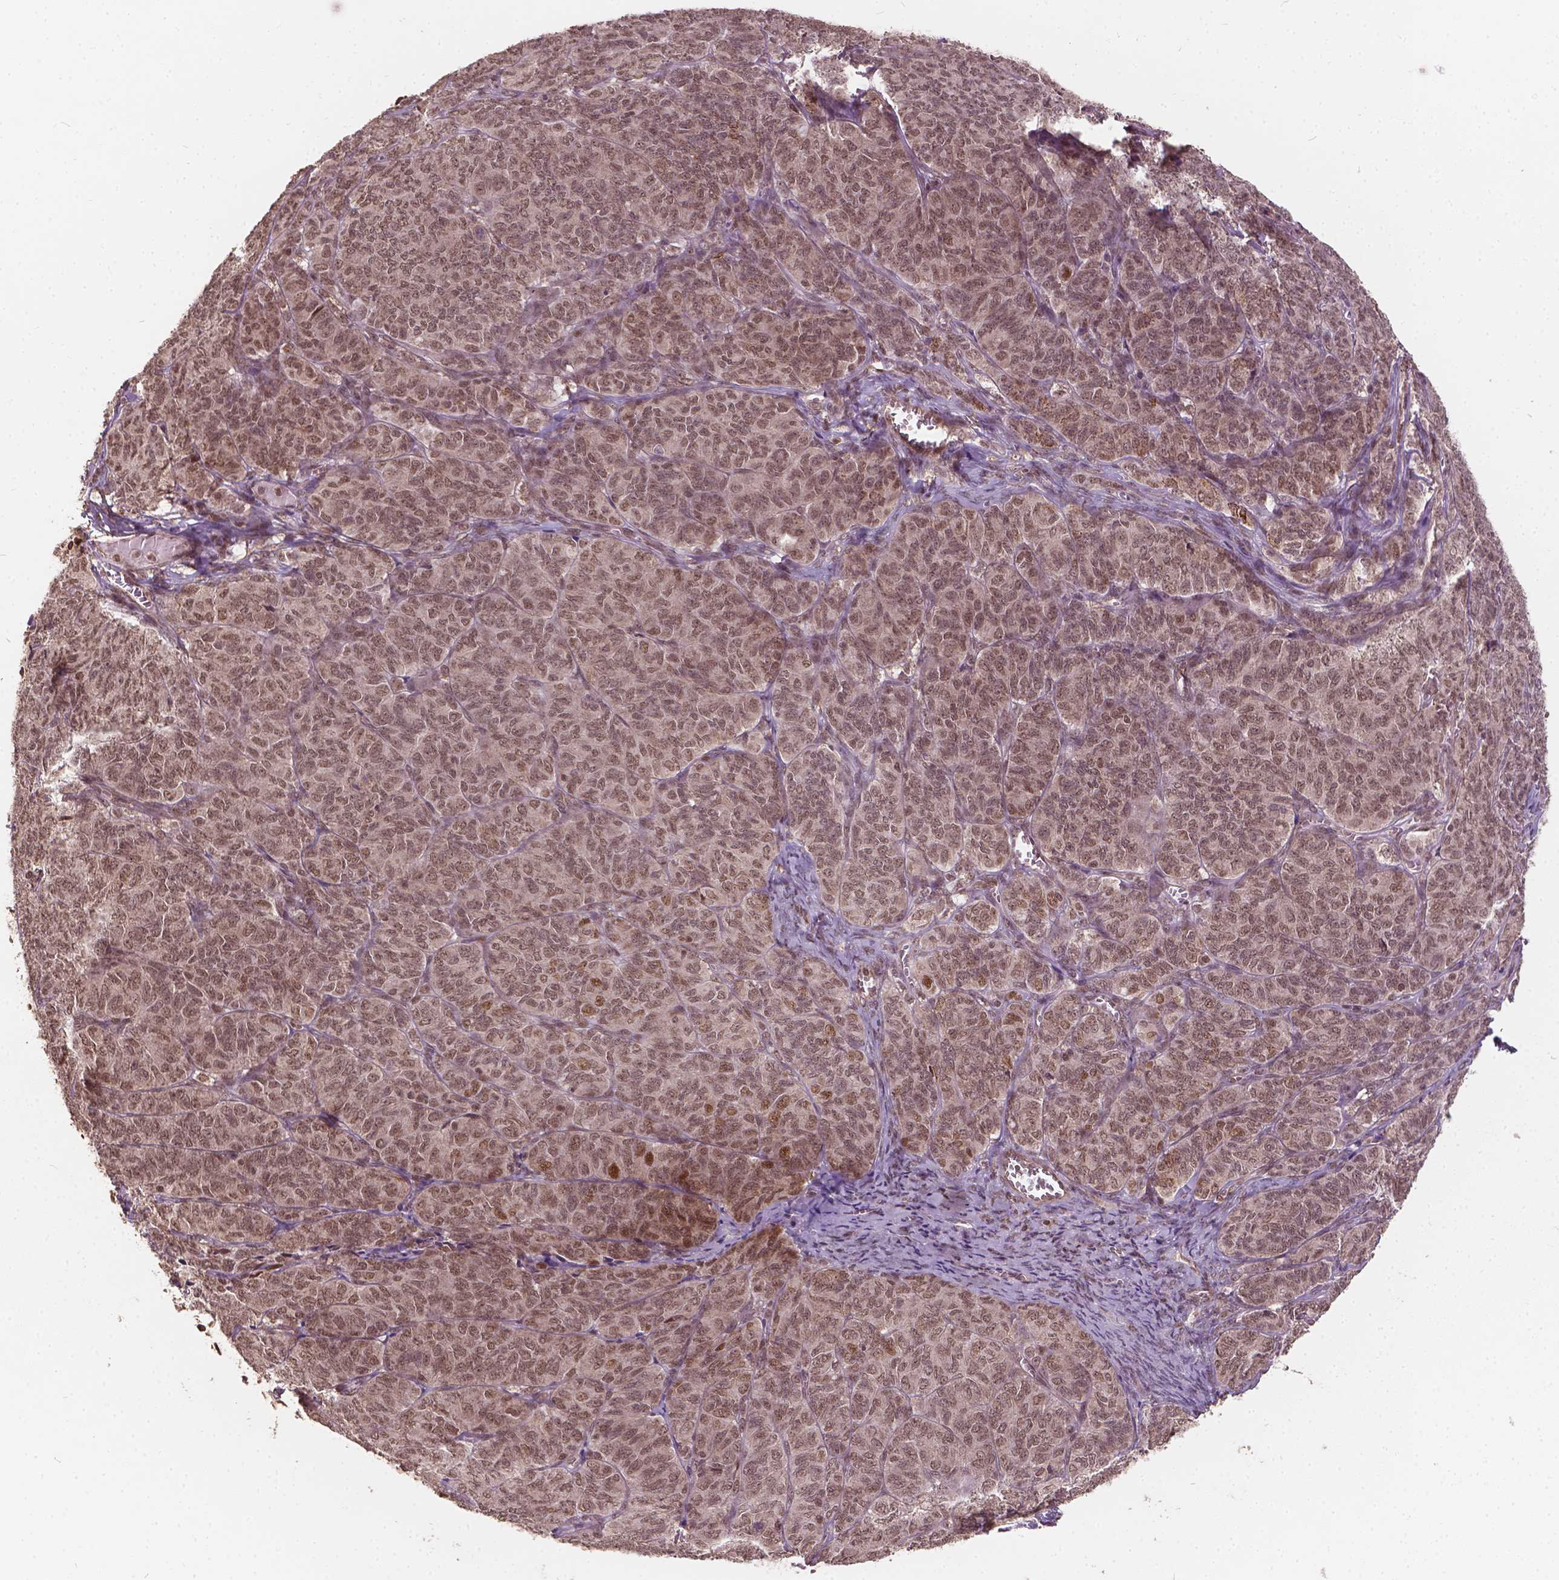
{"staining": {"intensity": "moderate", "quantity": ">75%", "location": "nuclear"}, "tissue": "ovarian cancer", "cell_type": "Tumor cells", "image_type": "cancer", "snomed": [{"axis": "morphology", "description": "Carcinoma, endometroid"}, {"axis": "topography", "description": "Ovary"}], "caption": "Brown immunohistochemical staining in ovarian endometroid carcinoma demonstrates moderate nuclear staining in approximately >75% of tumor cells. (DAB = brown stain, brightfield microscopy at high magnification).", "gene": "GPS2", "patient": {"sex": "female", "age": 80}}